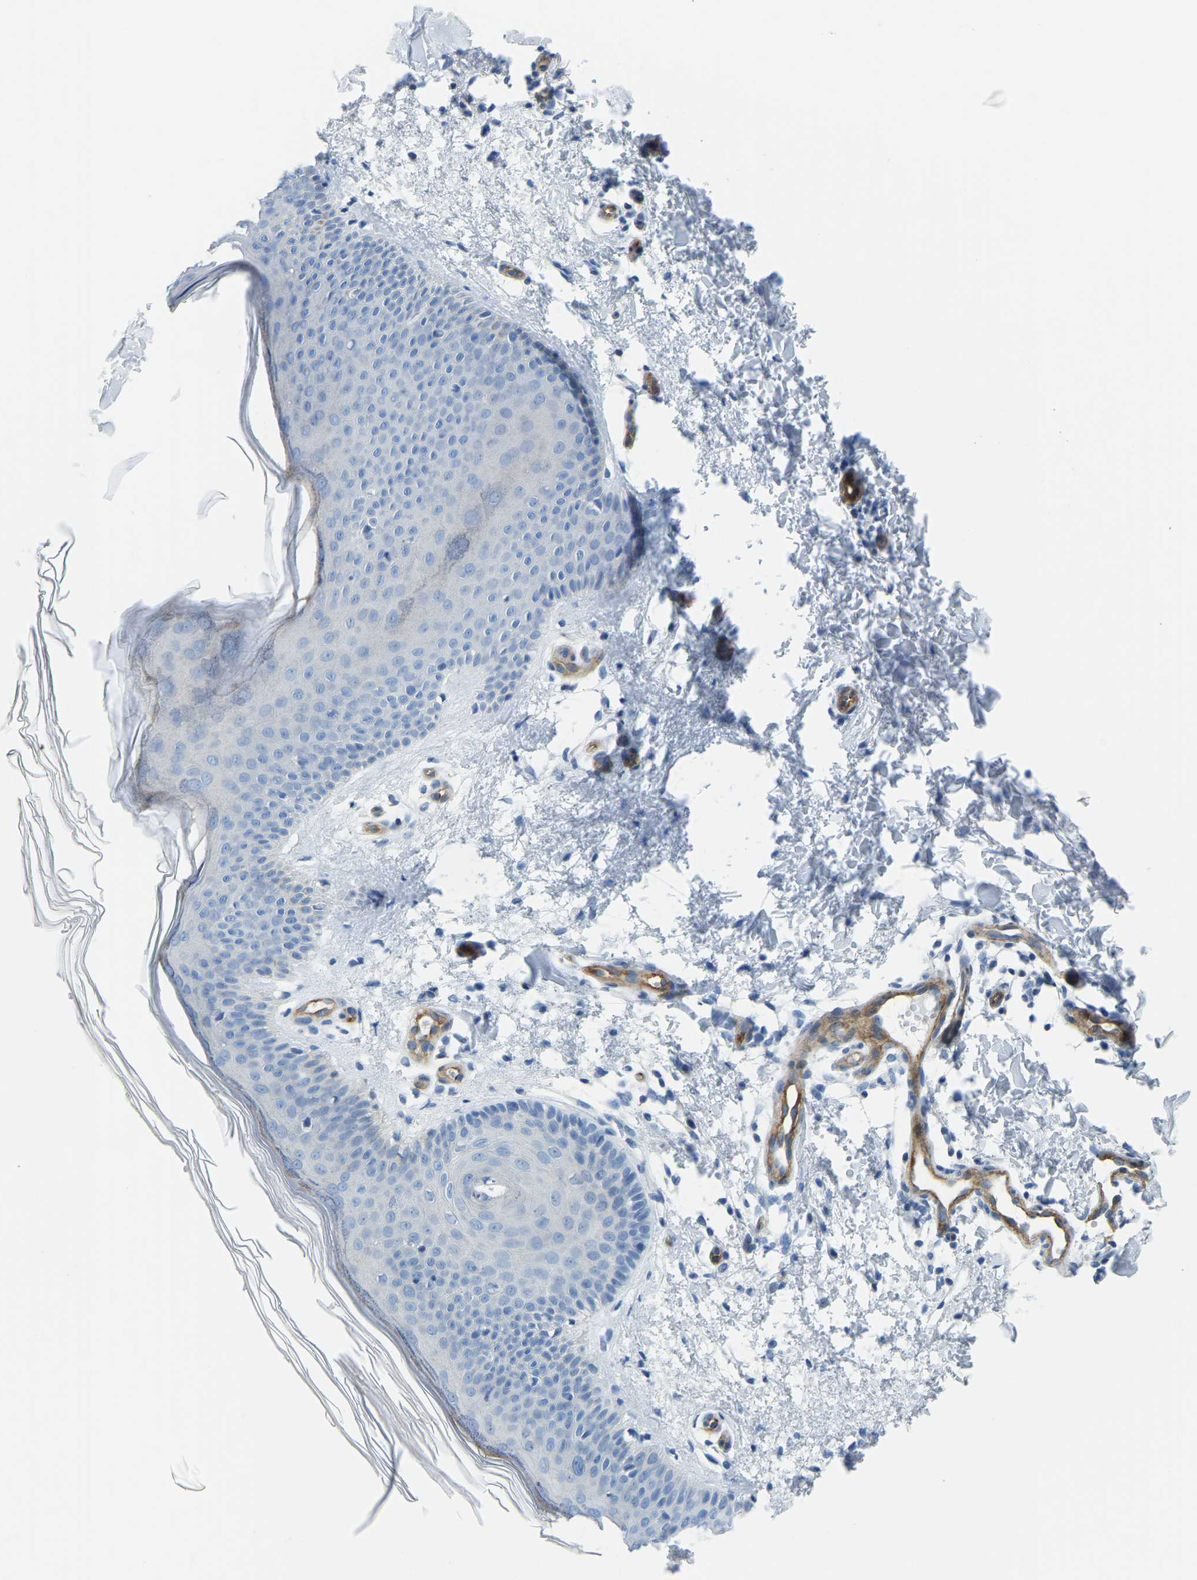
{"staining": {"intensity": "negative", "quantity": "none", "location": "none"}, "tissue": "skin", "cell_type": "Fibroblasts", "image_type": "normal", "snomed": [{"axis": "morphology", "description": "Normal tissue, NOS"}, {"axis": "morphology", "description": "Malignant melanoma, NOS"}, {"axis": "topography", "description": "Skin"}], "caption": "Immunohistochemistry of normal human skin shows no staining in fibroblasts. (DAB immunohistochemistry (IHC) with hematoxylin counter stain).", "gene": "MYL3", "patient": {"sex": "male", "age": 83}}